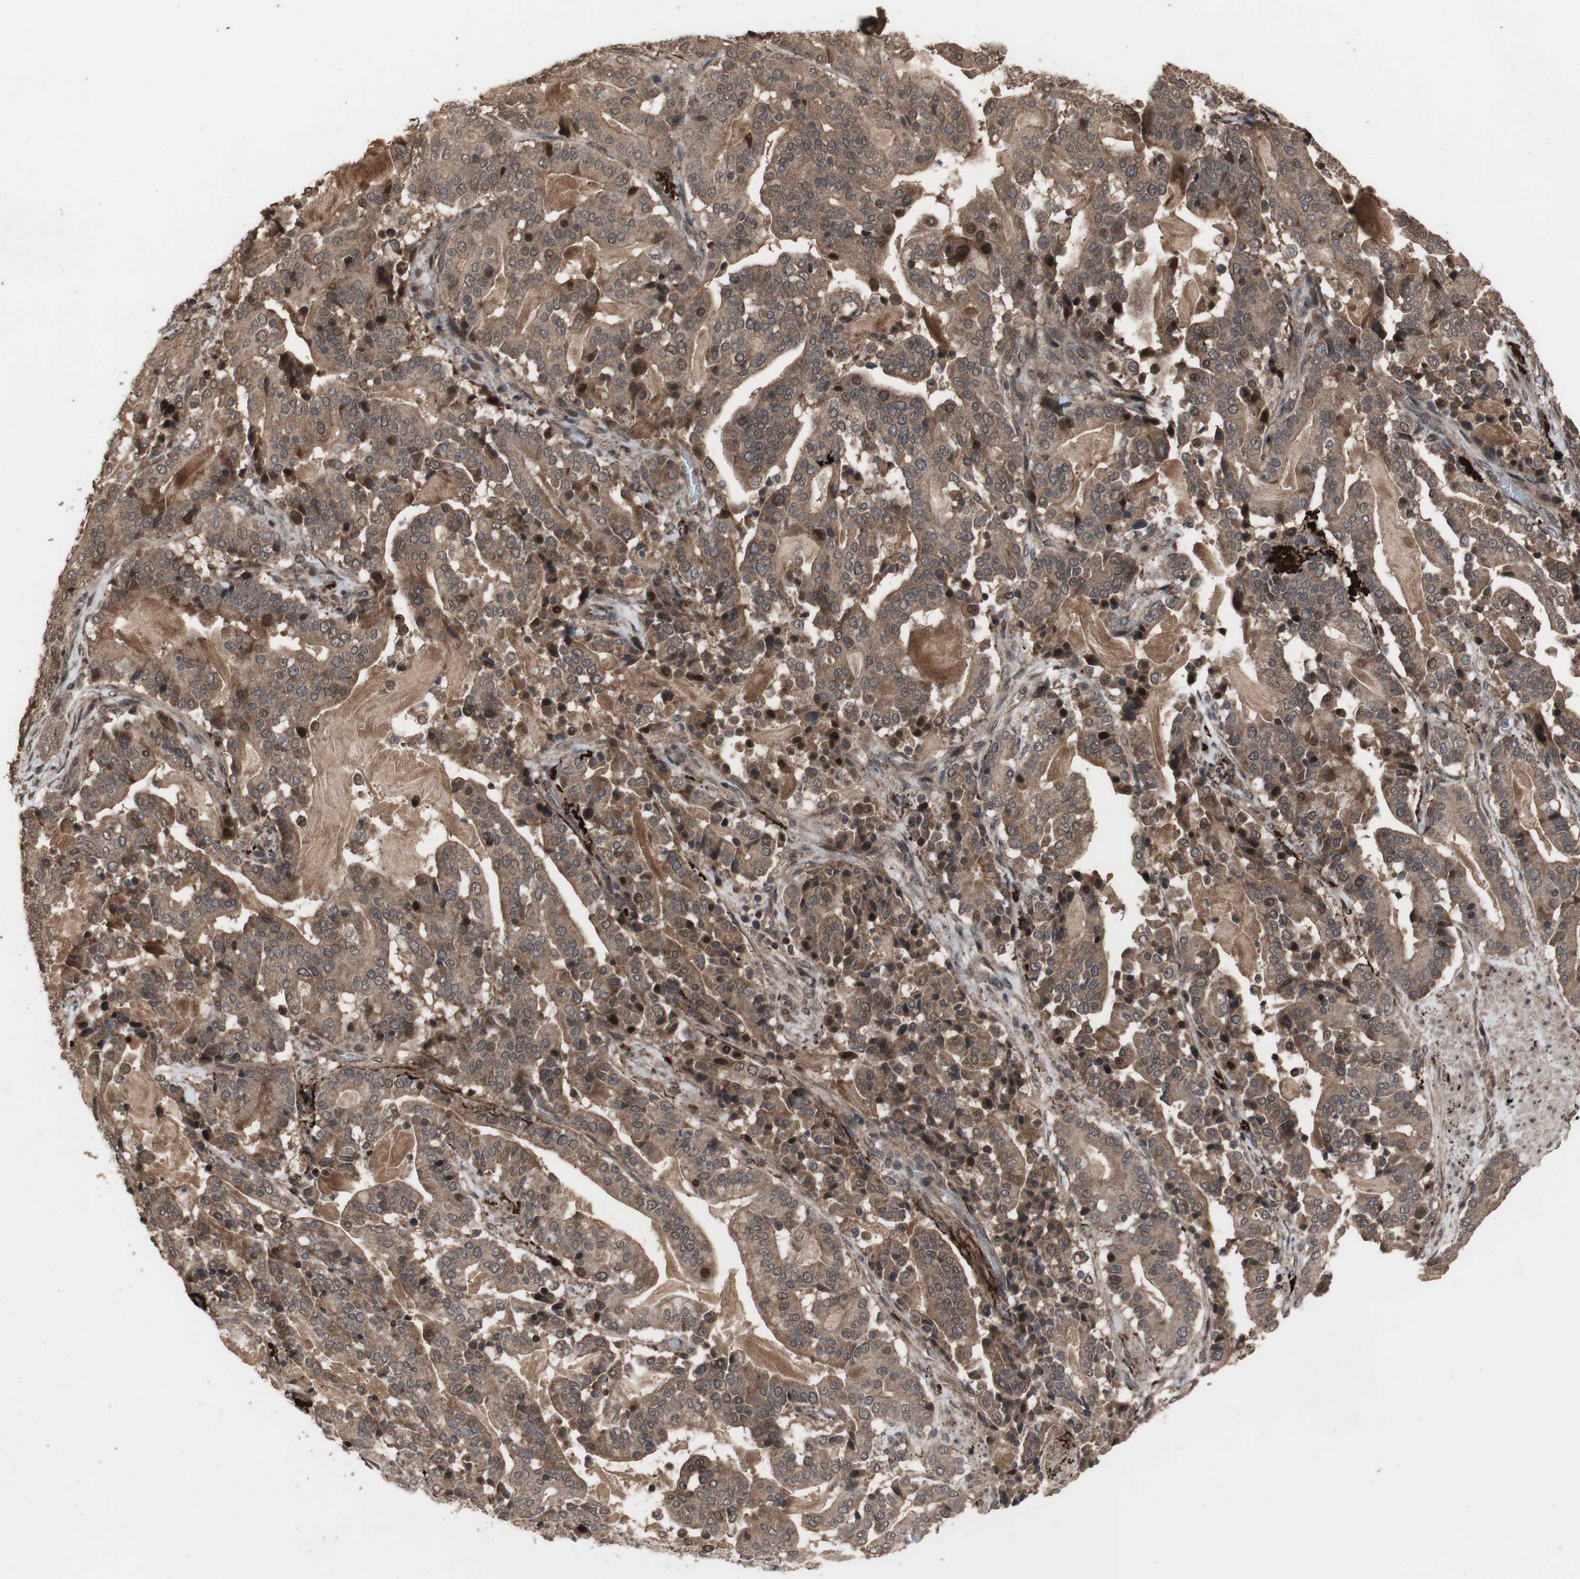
{"staining": {"intensity": "moderate", "quantity": ">75%", "location": "cytoplasmic/membranous"}, "tissue": "pancreatic cancer", "cell_type": "Tumor cells", "image_type": "cancer", "snomed": [{"axis": "morphology", "description": "Adenocarcinoma, NOS"}, {"axis": "topography", "description": "Pancreas"}], "caption": "High-power microscopy captured an immunohistochemistry (IHC) histopathology image of pancreatic cancer, revealing moderate cytoplasmic/membranous expression in about >75% of tumor cells.", "gene": "KANSL1", "patient": {"sex": "male", "age": 63}}